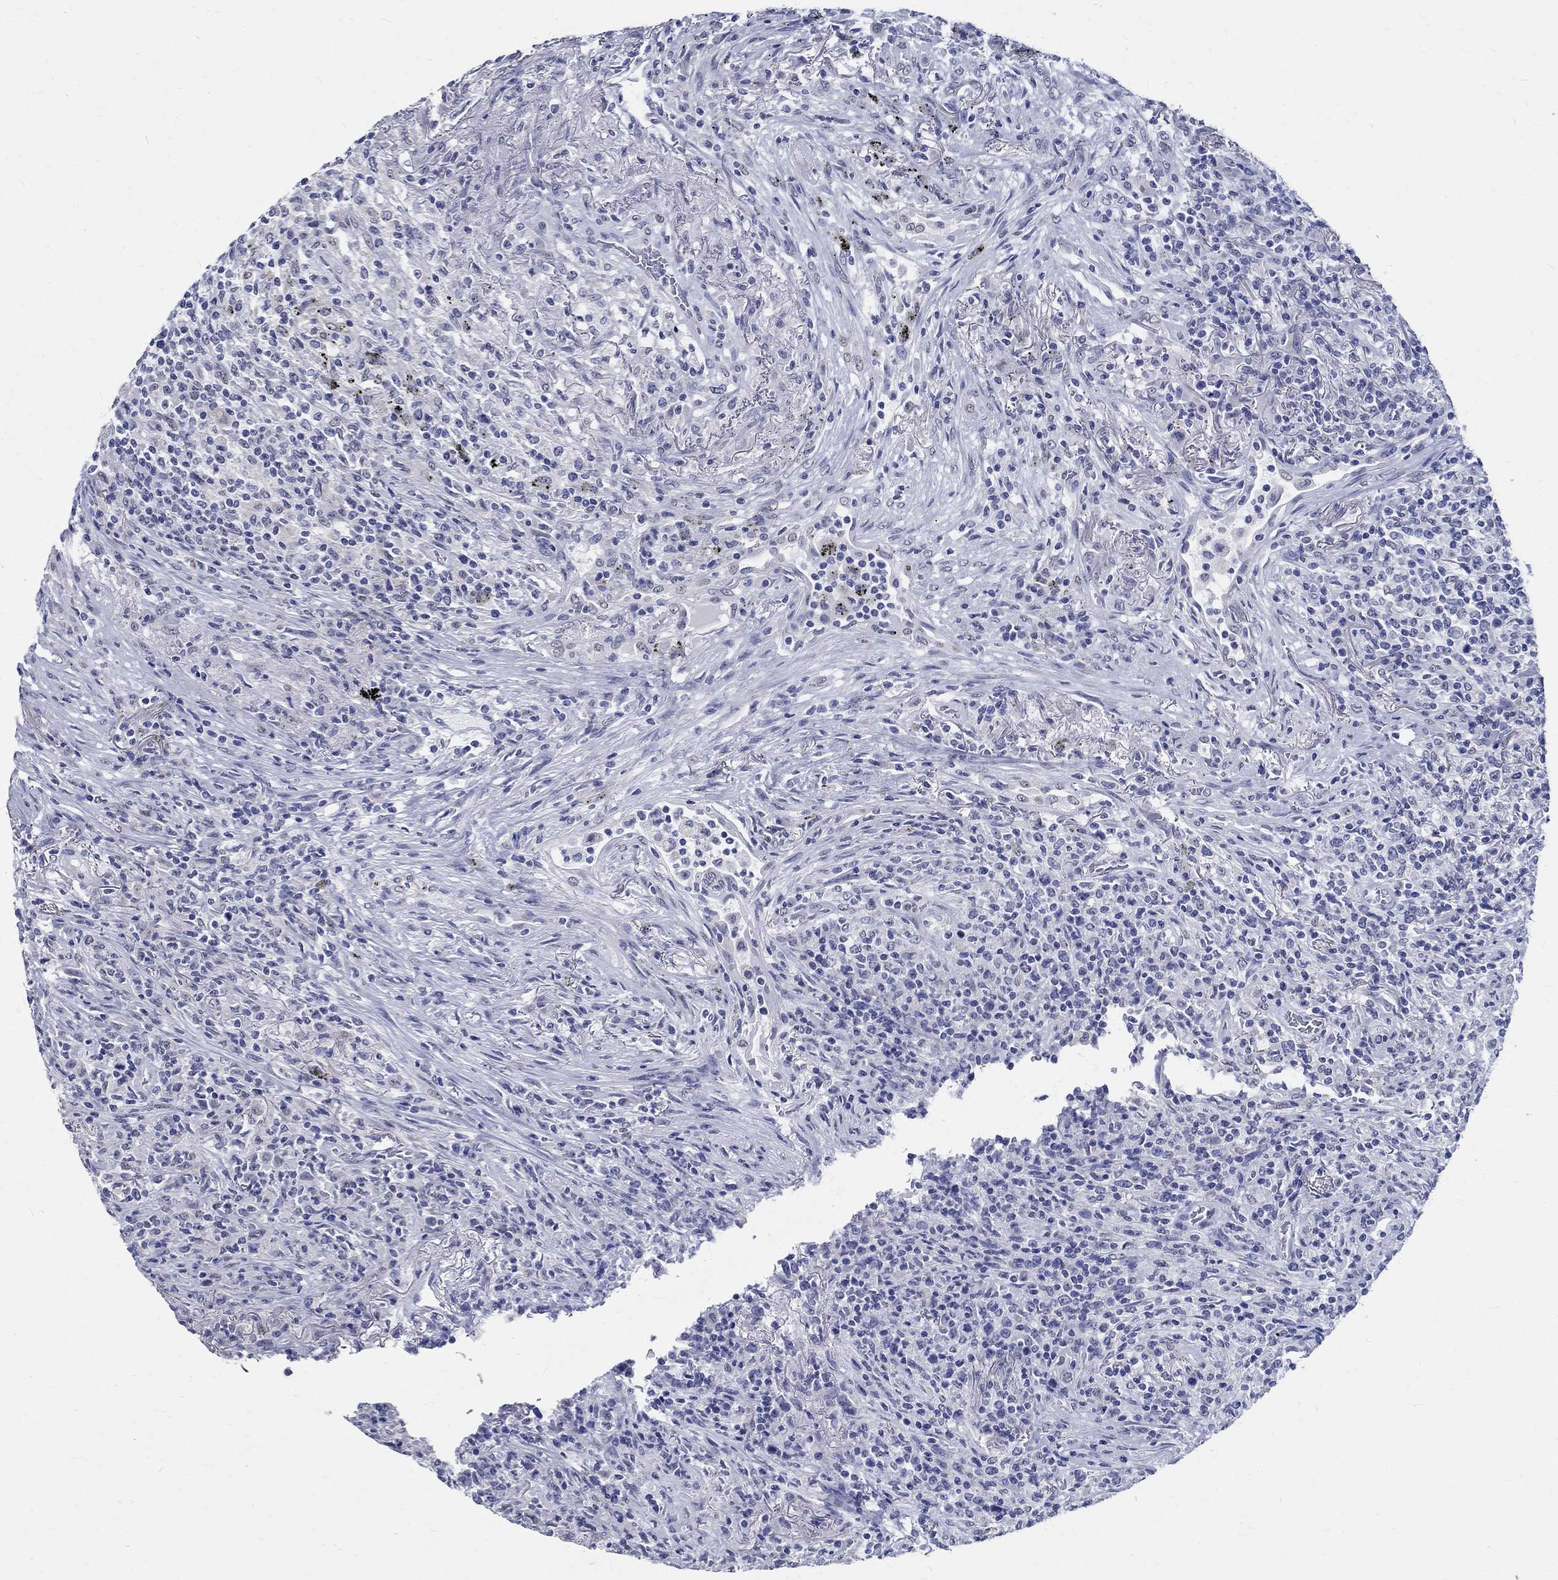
{"staining": {"intensity": "negative", "quantity": "none", "location": "none"}, "tissue": "lymphoma", "cell_type": "Tumor cells", "image_type": "cancer", "snomed": [{"axis": "morphology", "description": "Malignant lymphoma, non-Hodgkin's type, High grade"}, {"axis": "topography", "description": "Lung"}], "caption": "Tumor cells are negative for brown protein staining in lymphoma.", "gene": "TSPAN16", "patient": {"sex": "male", "age": 79}}